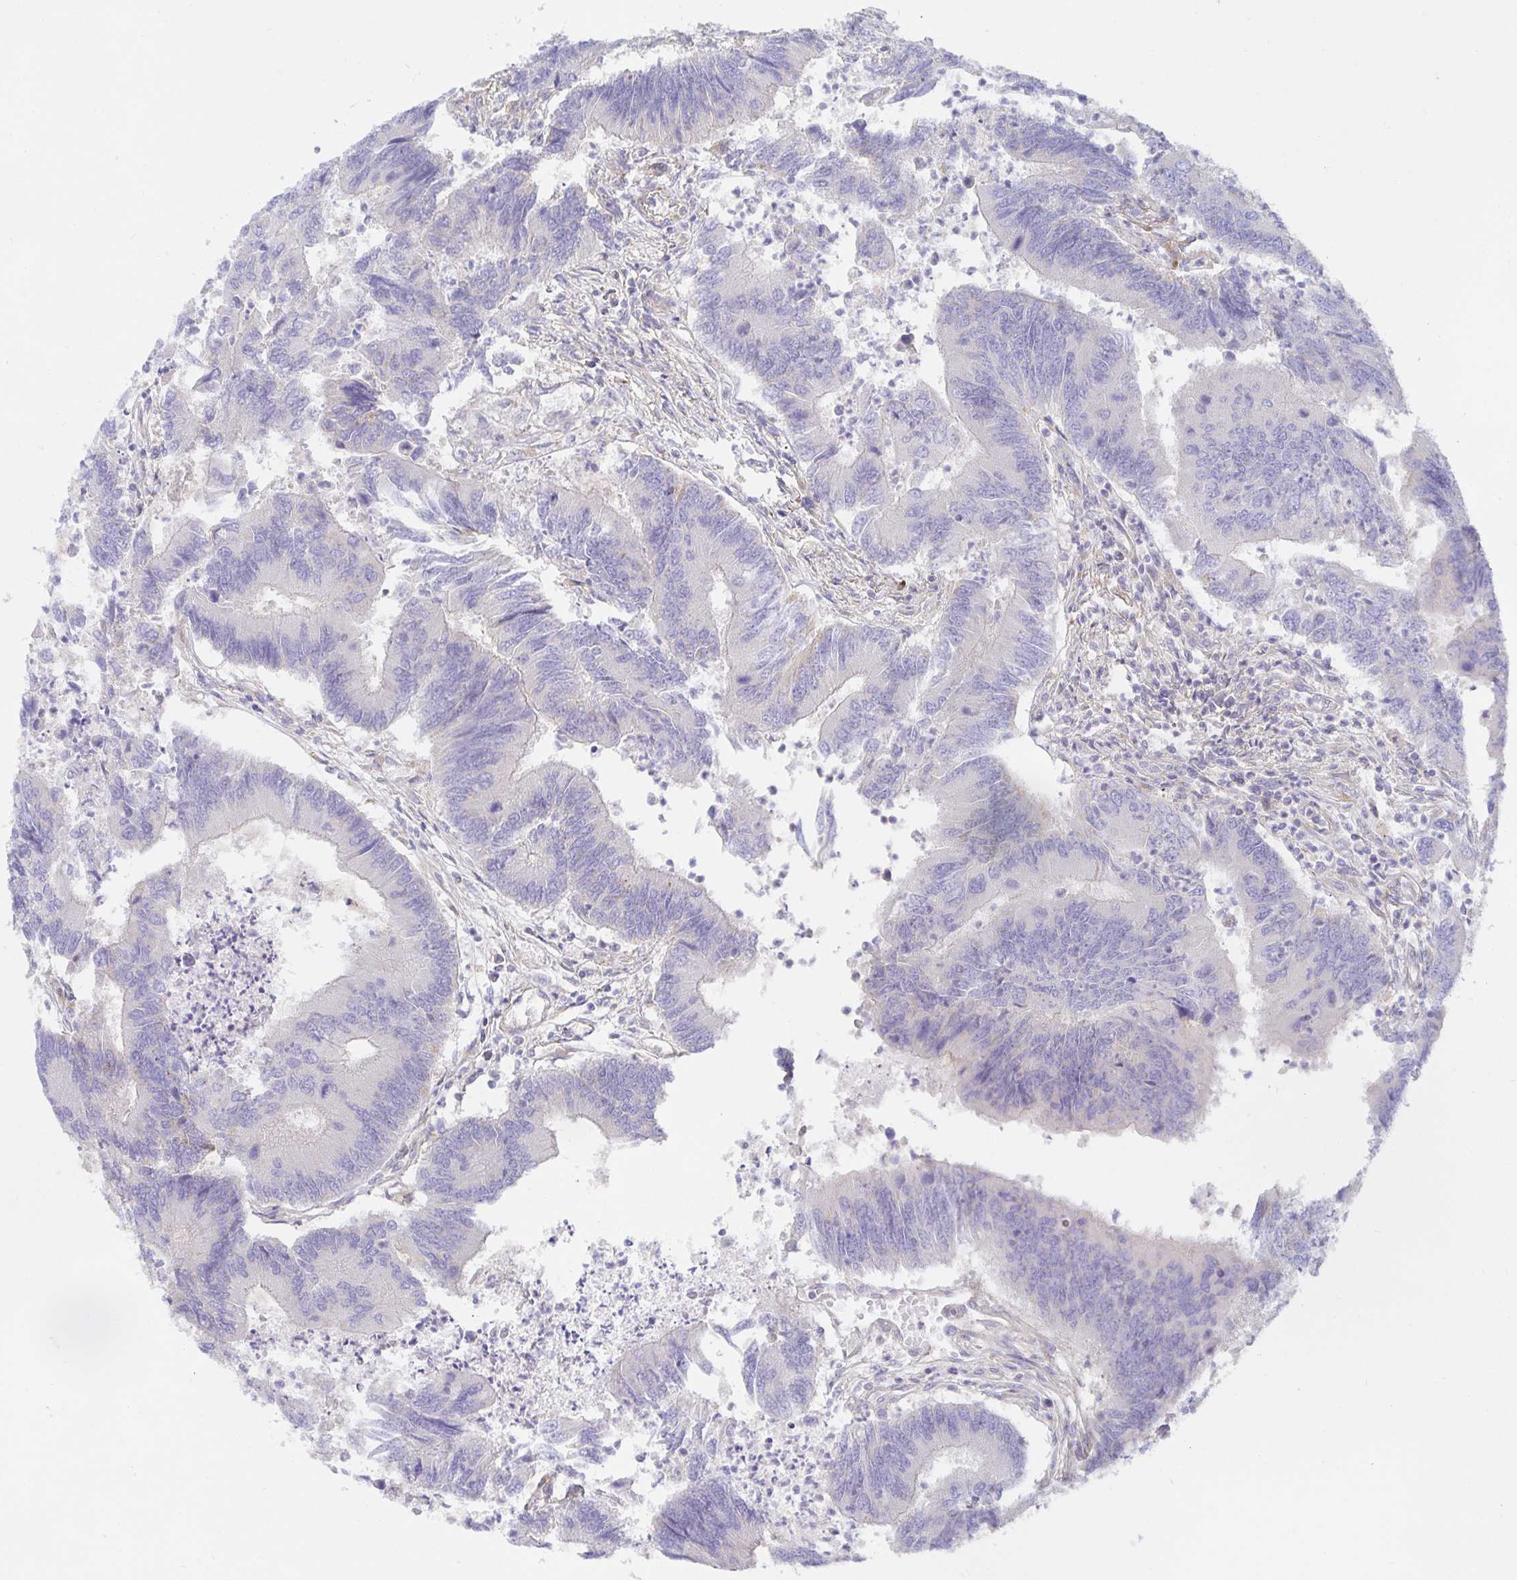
{"staining": {"intensity": "negative", "quantity": "none", "location": "none"}, "tissue": "colorectal cancer", "cell_type": "Tumor cells", "image_type": "cancer", "snomed": [{"axis": "morphology", "description": "Adenocarcinoma, NOS"}, {"axis": "topography", "description": "Colon"}], "caption": "Tumor cells show no significant protein positivity in colorectal cancer.", "gene": "METTL22", "patient": {"sex": "female", "age": 67}}